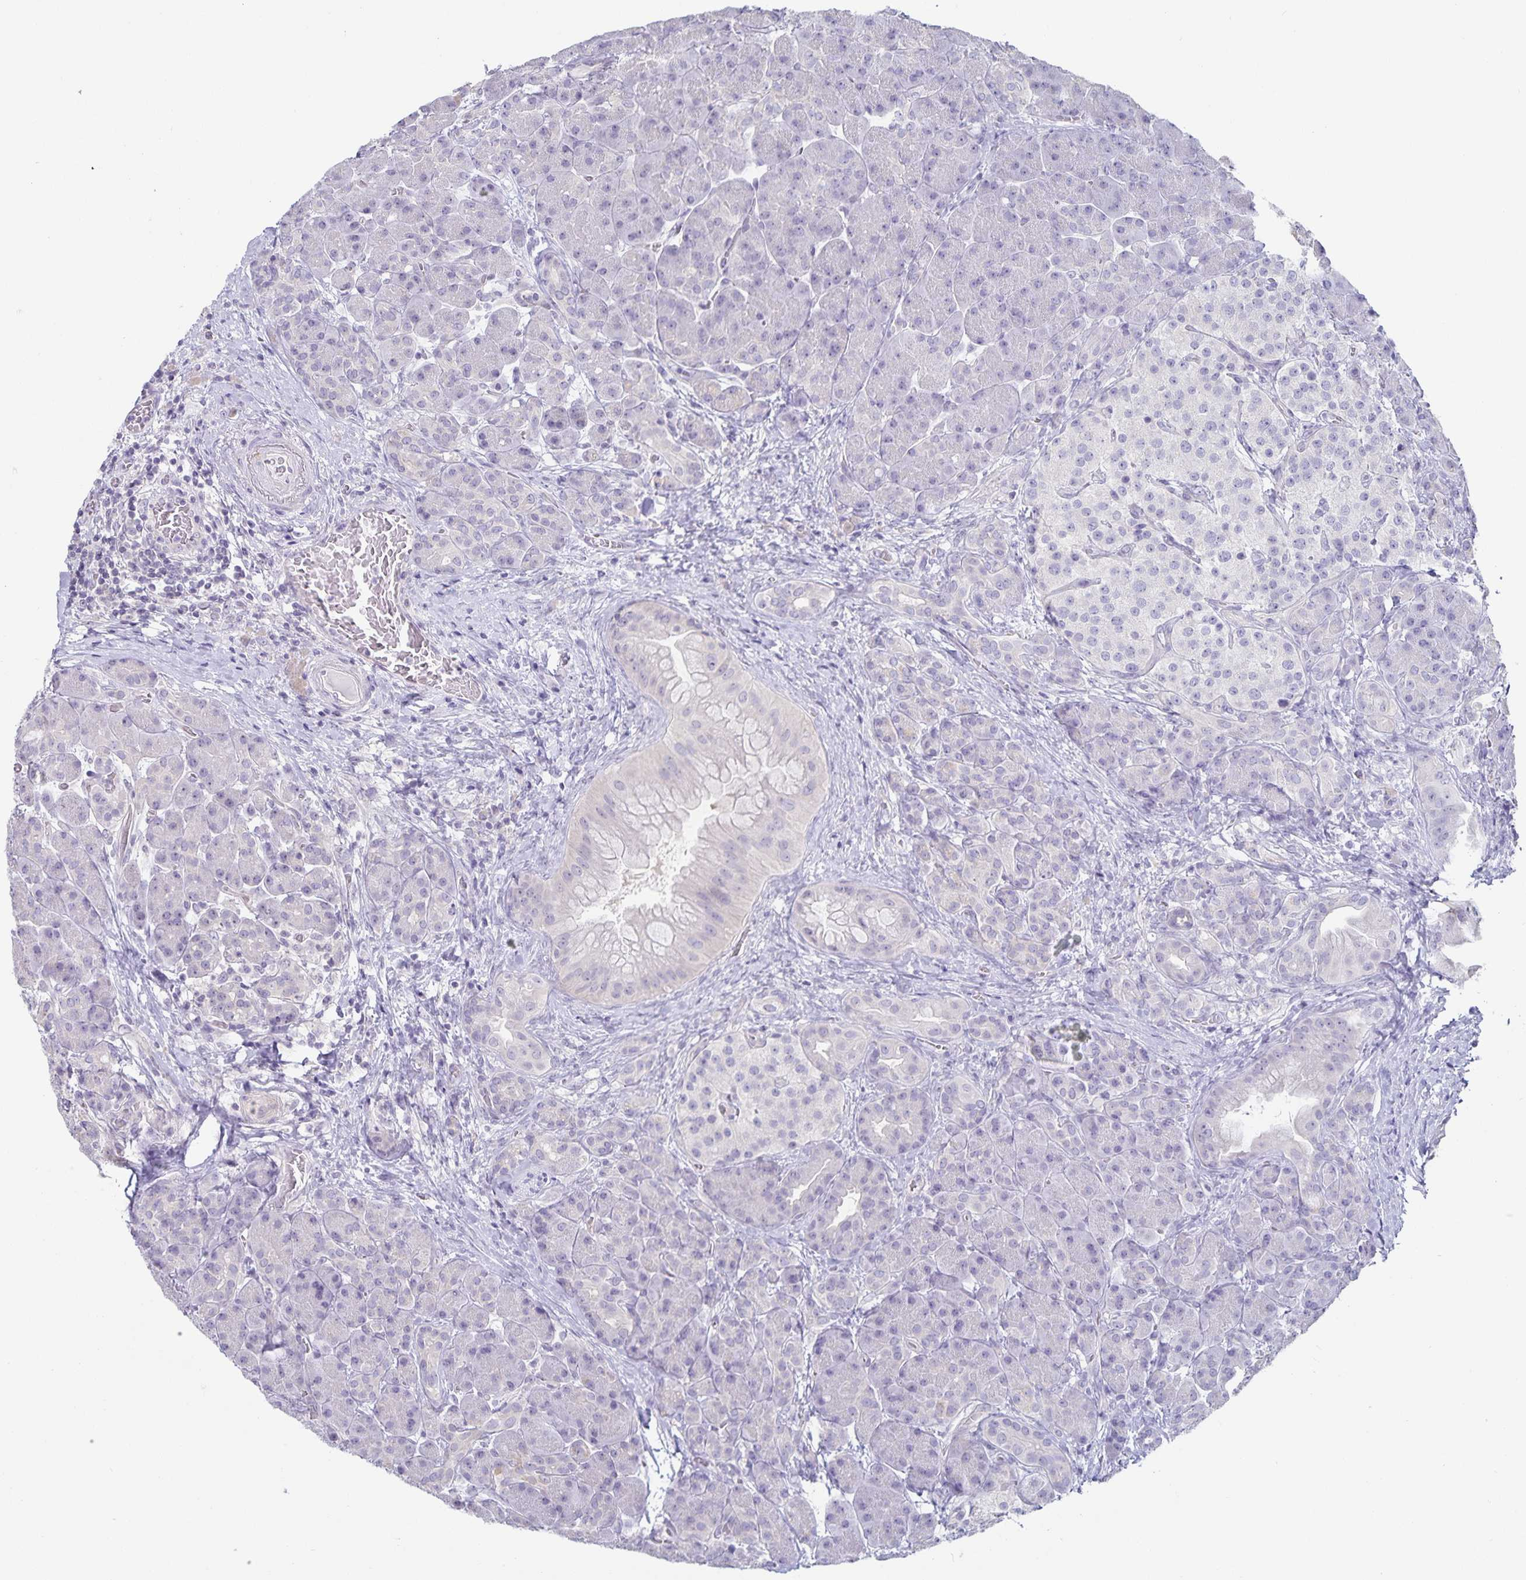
{"staining": {"intensity": "negative", "quantity": "none", "location": "none"}, "tissue": "pancreas", "cell_type": "Exocrine glandular cells", "image_type": "normal", "snomed": [{"axis": "morphology", "description": "Normal tissue, NOS"}, {"axis": "topography", "description": "Pancreas"}], "caption": "This is a image of immunohistochemistry staining of benign pancreas, which shows no positivity in exocrine glandular cells.", "gene": "DNAH9", "patient": {"sex": "male", "age": 55}}